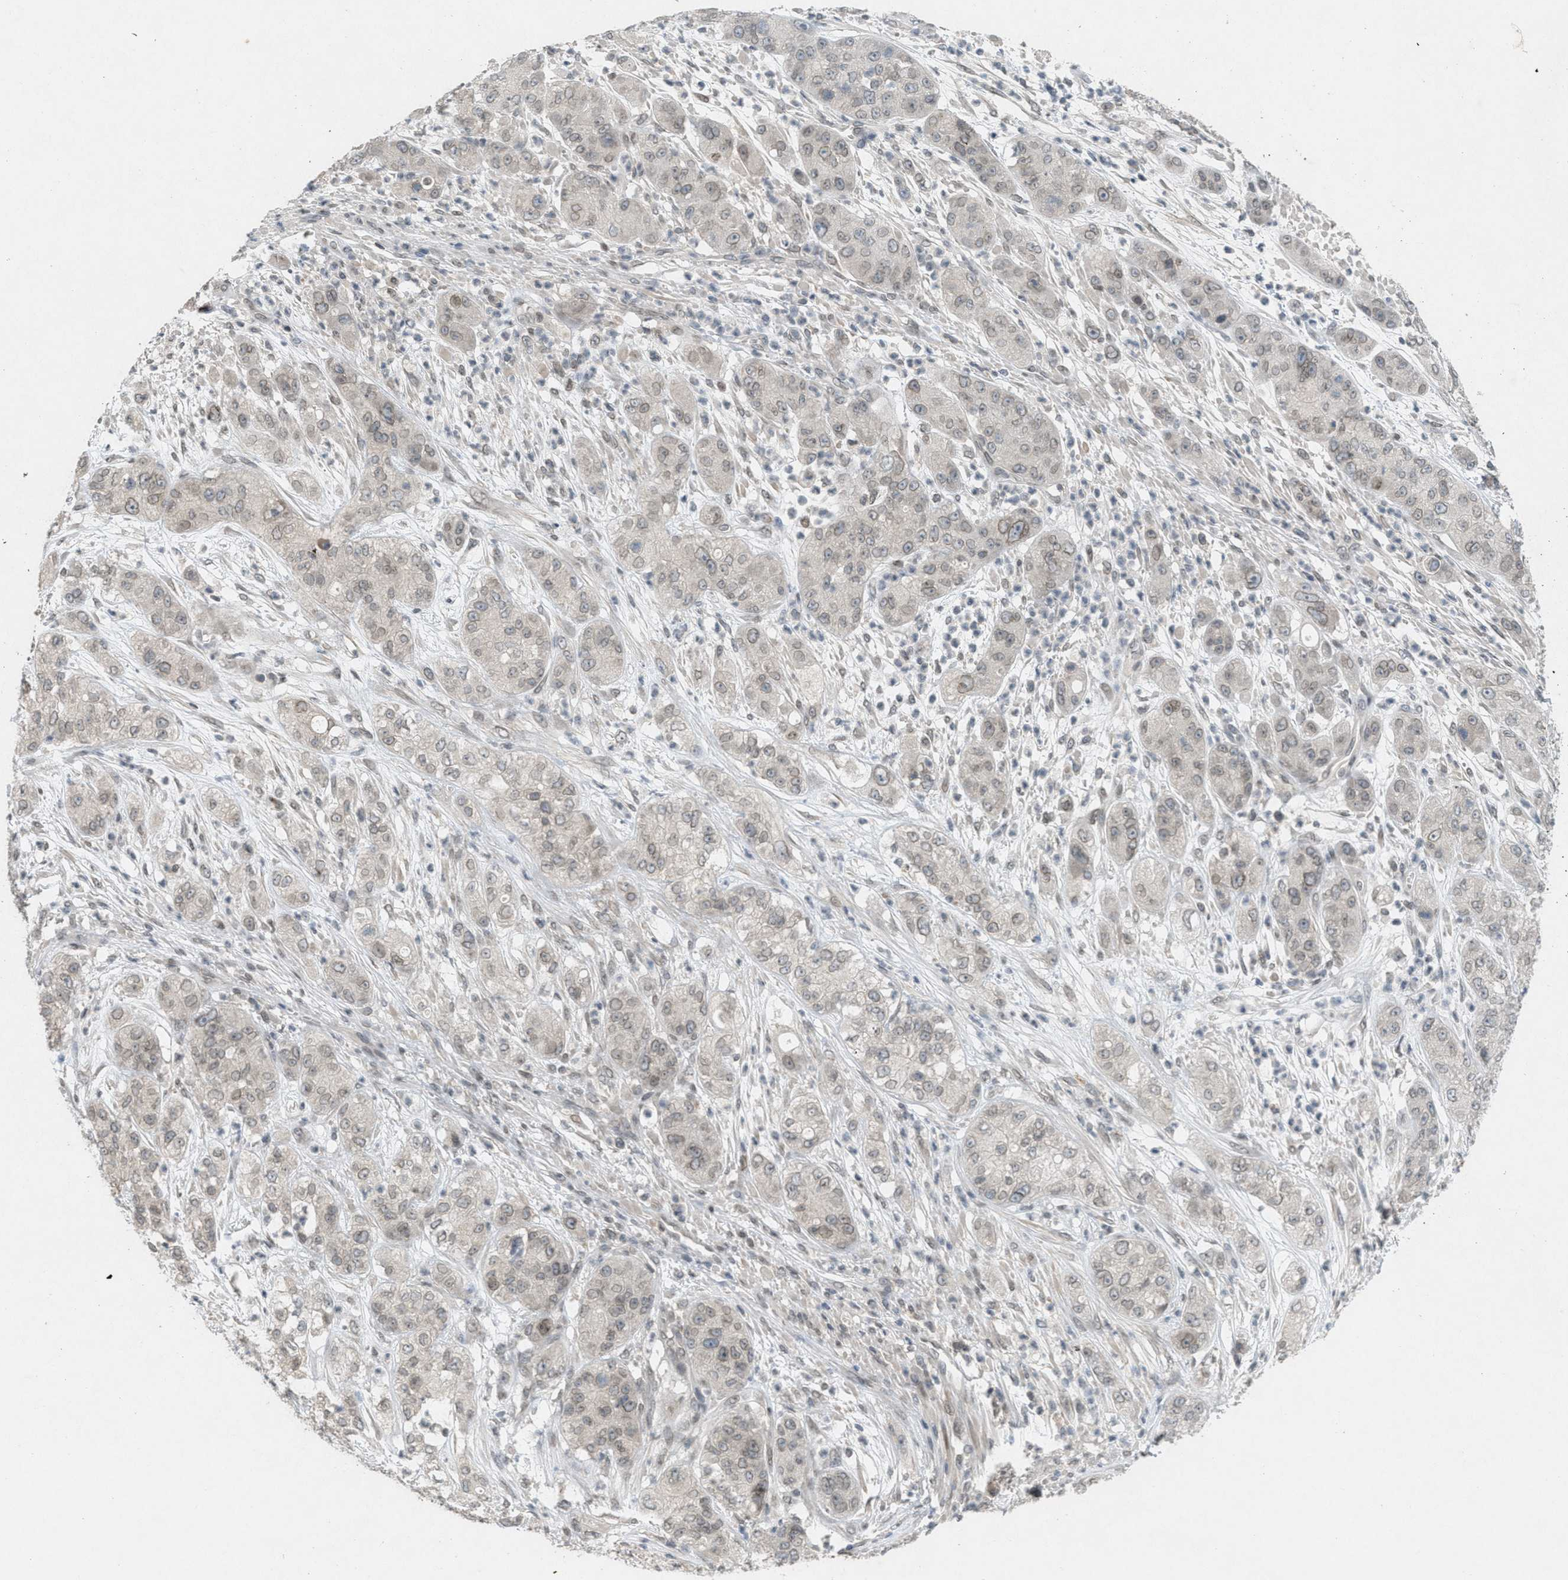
{"staining": {"intensity": "weak", "quantity": ">75%", "location": "cytoplasmic/membranous,nuclear"}, "tissue": "pancreatic cancer", "cell_type": "Tumor cells", "image_type": "cancer", "snomed": [{"axis": "morphology", "description": "Adenocarcinoma, NOS"}, {"axis": "topography", "description": "Pancreas"}], "caption": "High-magnification brightfield microscopy of adenocarcinoma (pancreatic) stained with DAB (brown) and counterstained with hematoxylin (blue). tumor cells exhibit weak cytoplasmic/membranous and nuclear staining is present in approximately>75% of cells. The staining was performed using DAB, with brown indicating positive protein expression. Nuclei are stained blue with hematoxylin.", "gene": "ABHD6", "patient": {"sex": "female", "age": 78}}